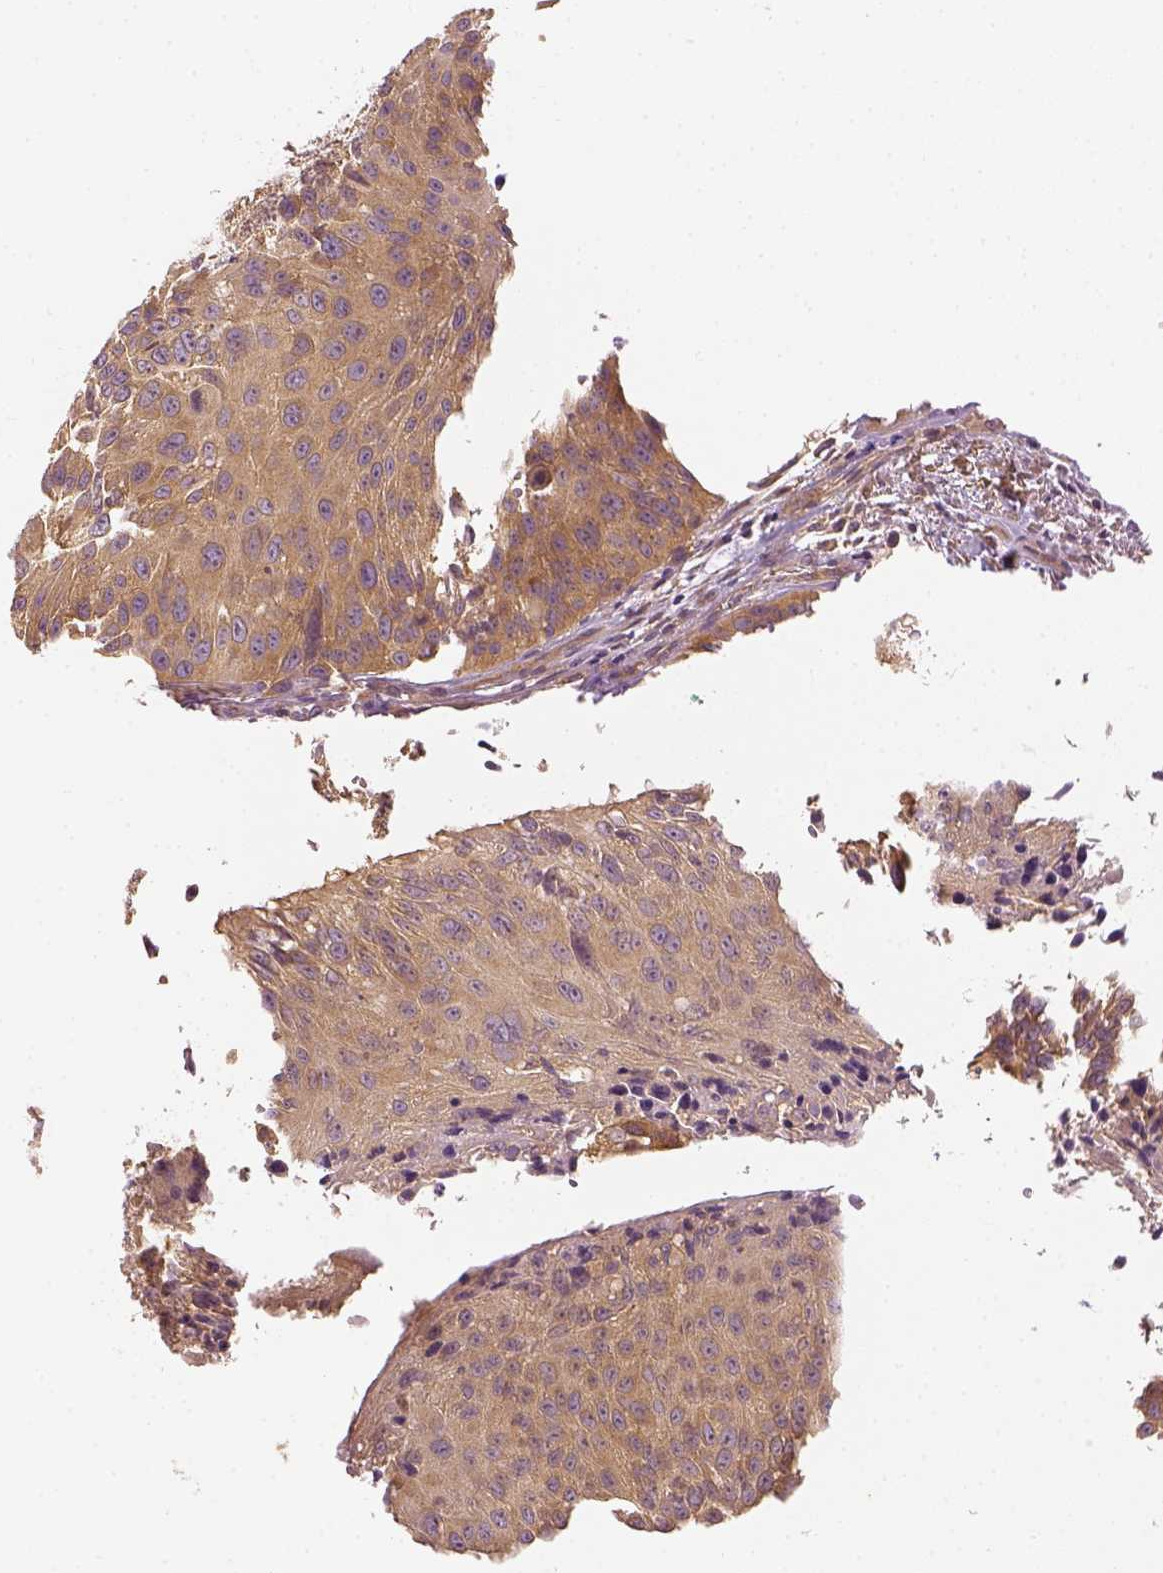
{"staining": {"intensity": "moderate", "quantity": ">75%", "location": "cytoplasmic/membranous"}, "tissue": "urothelial cancer", "cell_type": "Tumor cells", "image_type": "cancer", "snomed": [{"axis": "morphology", "description": "Urothelial carcinoma, NOS"}, {"axis": "topography", "description": "Urinary bladder"}], "caption": "An image of human urothelial cancer stained for a protein demonstrates moderate cytoplasmic/membranous brown staining in tumor cells. The protein of interest is stained brown, and the nuclei are stained in blue (DAB (3,3'-diaminobenzidine) IHC with brightfield microscopy, high magnification).", "gene": "PAIP1", "patient": {"sex": "male", "age": 55}}